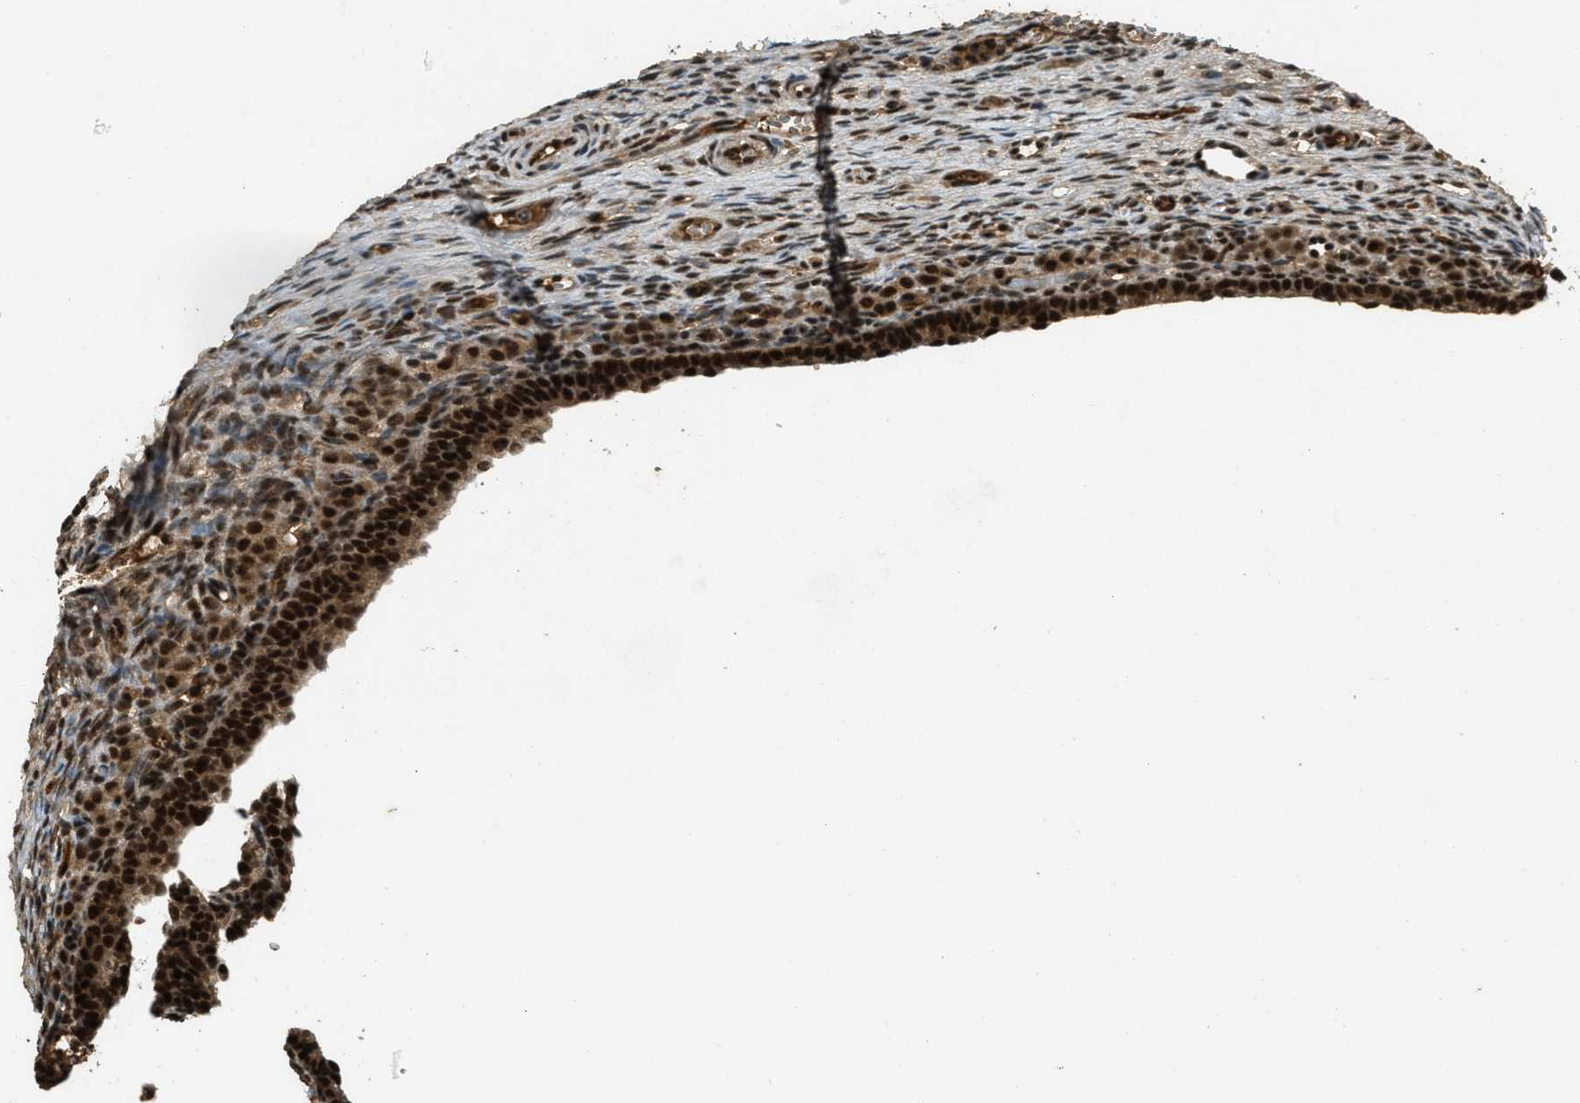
{"staining": {"intensity": "moderate", "quantity": ">75%", "location": "nuclear"}, "tissue": "ovary", "cell_type": "Ovarian stroma cells", "image_type": "normal", "snomed": [{"axis": "morphology", "description": "Normal tissue, NOS"}, {"axis": "topography", "description": "Ovary"}], "caption": "Ovarian stroma cells reveal medium levels of moderate nuclear expression in about >75% of cells in normal human ovary.", "gene": "ZNF148", "patient": {"sex": "female", "age": 33}}